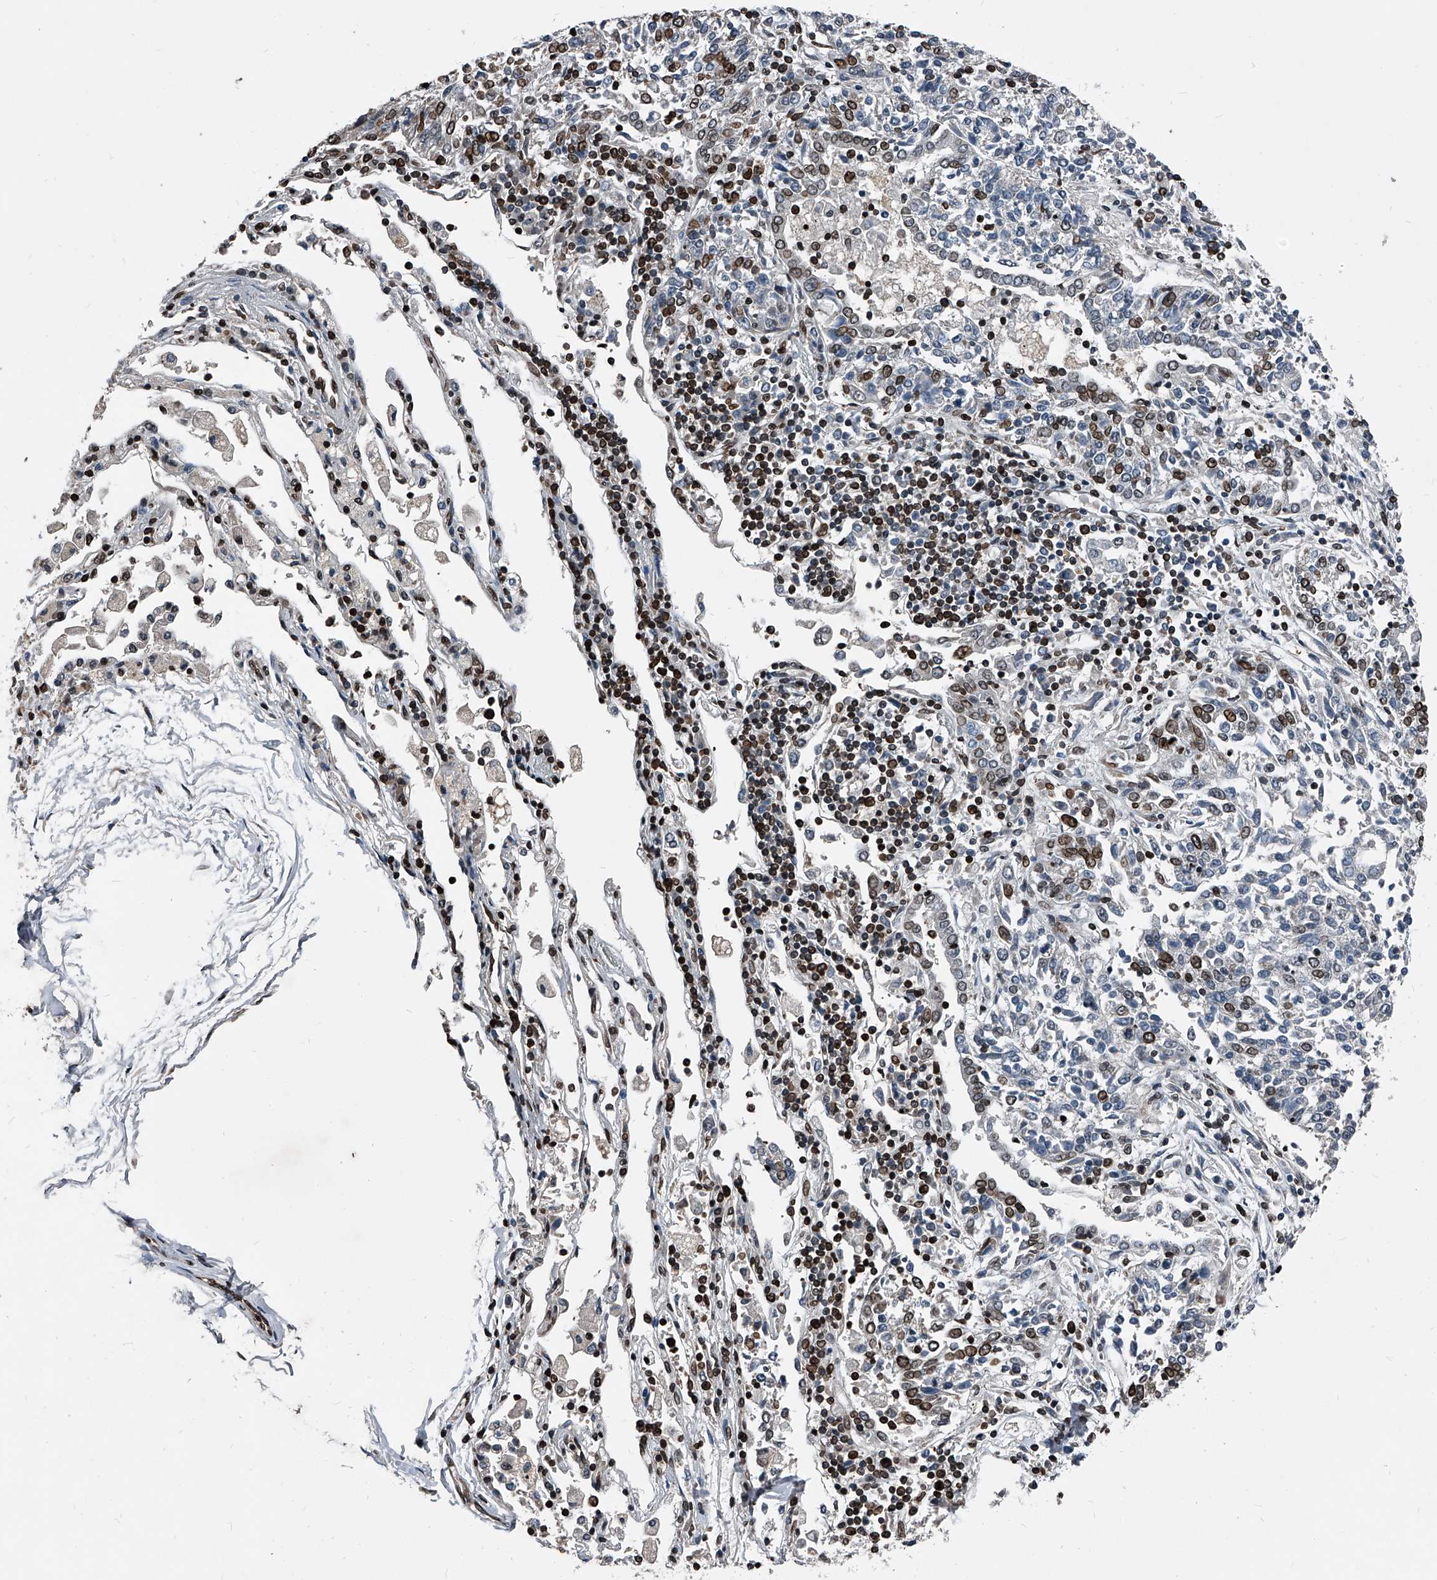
{"staining": {"intensity": "strong", "quantity": "25%-75%", "location": "cytoplasmic/membranous,nuclear"}, "tissue": "lung cancer", "cell_type": "Tumor cells", "image_type": "cancer", "snomed": [{"axis": "morphology", "description": "Normal tissue, NOS"}, {"axis": "morphology", "description": "Squamous cell carcinoma, NOS"}, {"axis": "topography", "description": "Cartilage tissue"}, {"axis": "topography", "description": "Lung"}, {"axis": "topography", "description": "Peripheral nerve tissue"}], "caption": "Lung squamous cell carcinoma stained with immunohistochemistry demonstrates strong cytoplasmic/membranous and nuclear positivity in approximately 25%-75% of tumor cells.", "gene": "PHF20", "patient": {"sex": "female", "age": 49}}